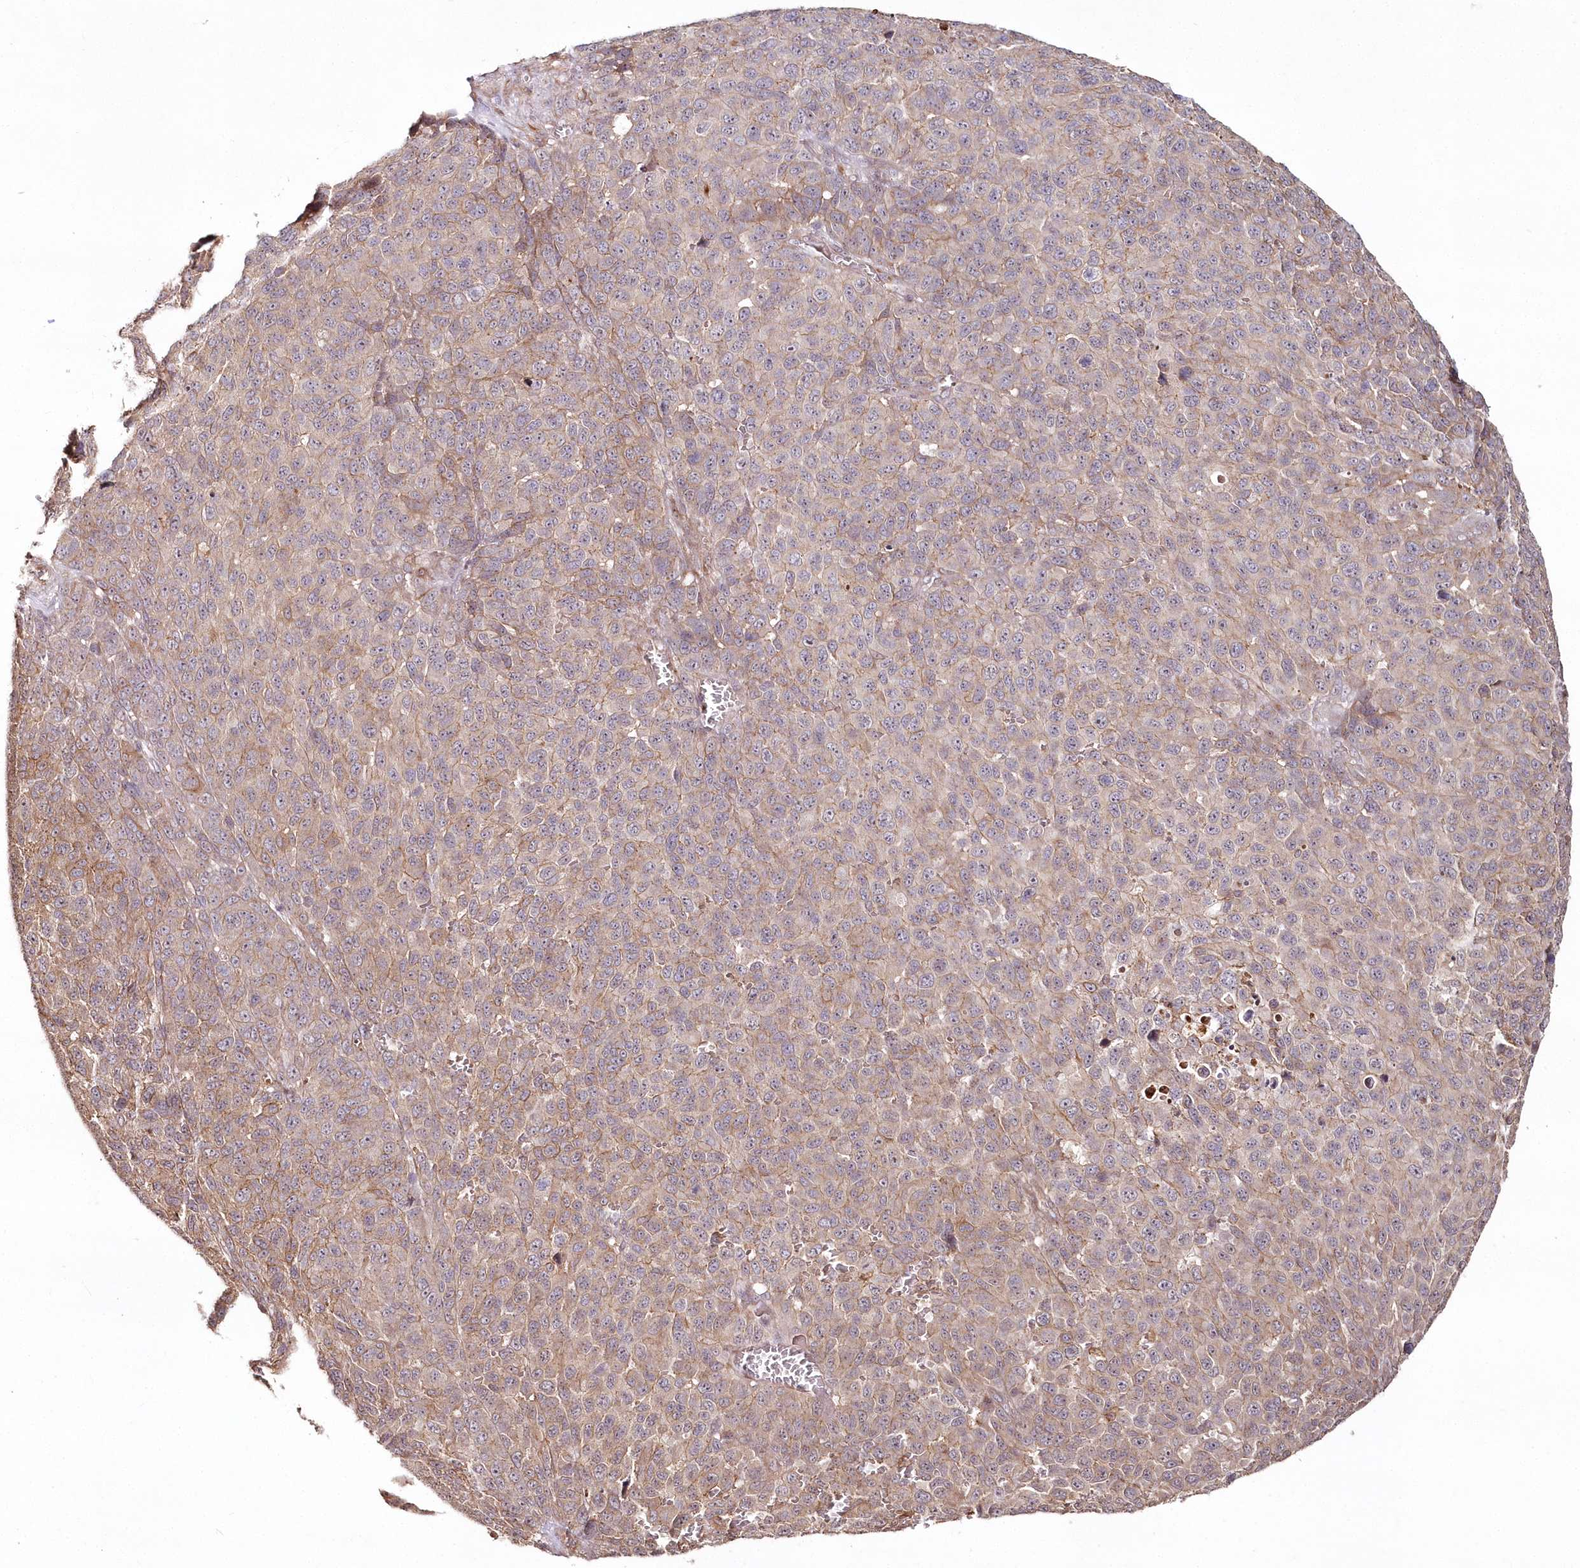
{"staining": {"intensity": "moderate", "quantity": "25%-75%", "location": "cytoplasmic/membranous"}, "tissue": "melanoma", "cell_type": "Tumor cells", "image_type": "cancer", "snomed": [{"axis": "morphology", "description": "Malignant melanoma, NOS"}, {"axis": "topography", "description": "Skin"}], "caption": "A histopathology image showing moderate cytoplasmic/membranous staining in approximately 25%-75% of tumor cells in melanoma, as visualized by brown immunohistochemical staining.", "gene": "HYCC2", "patient": {"sex": "male", "age": 49}}